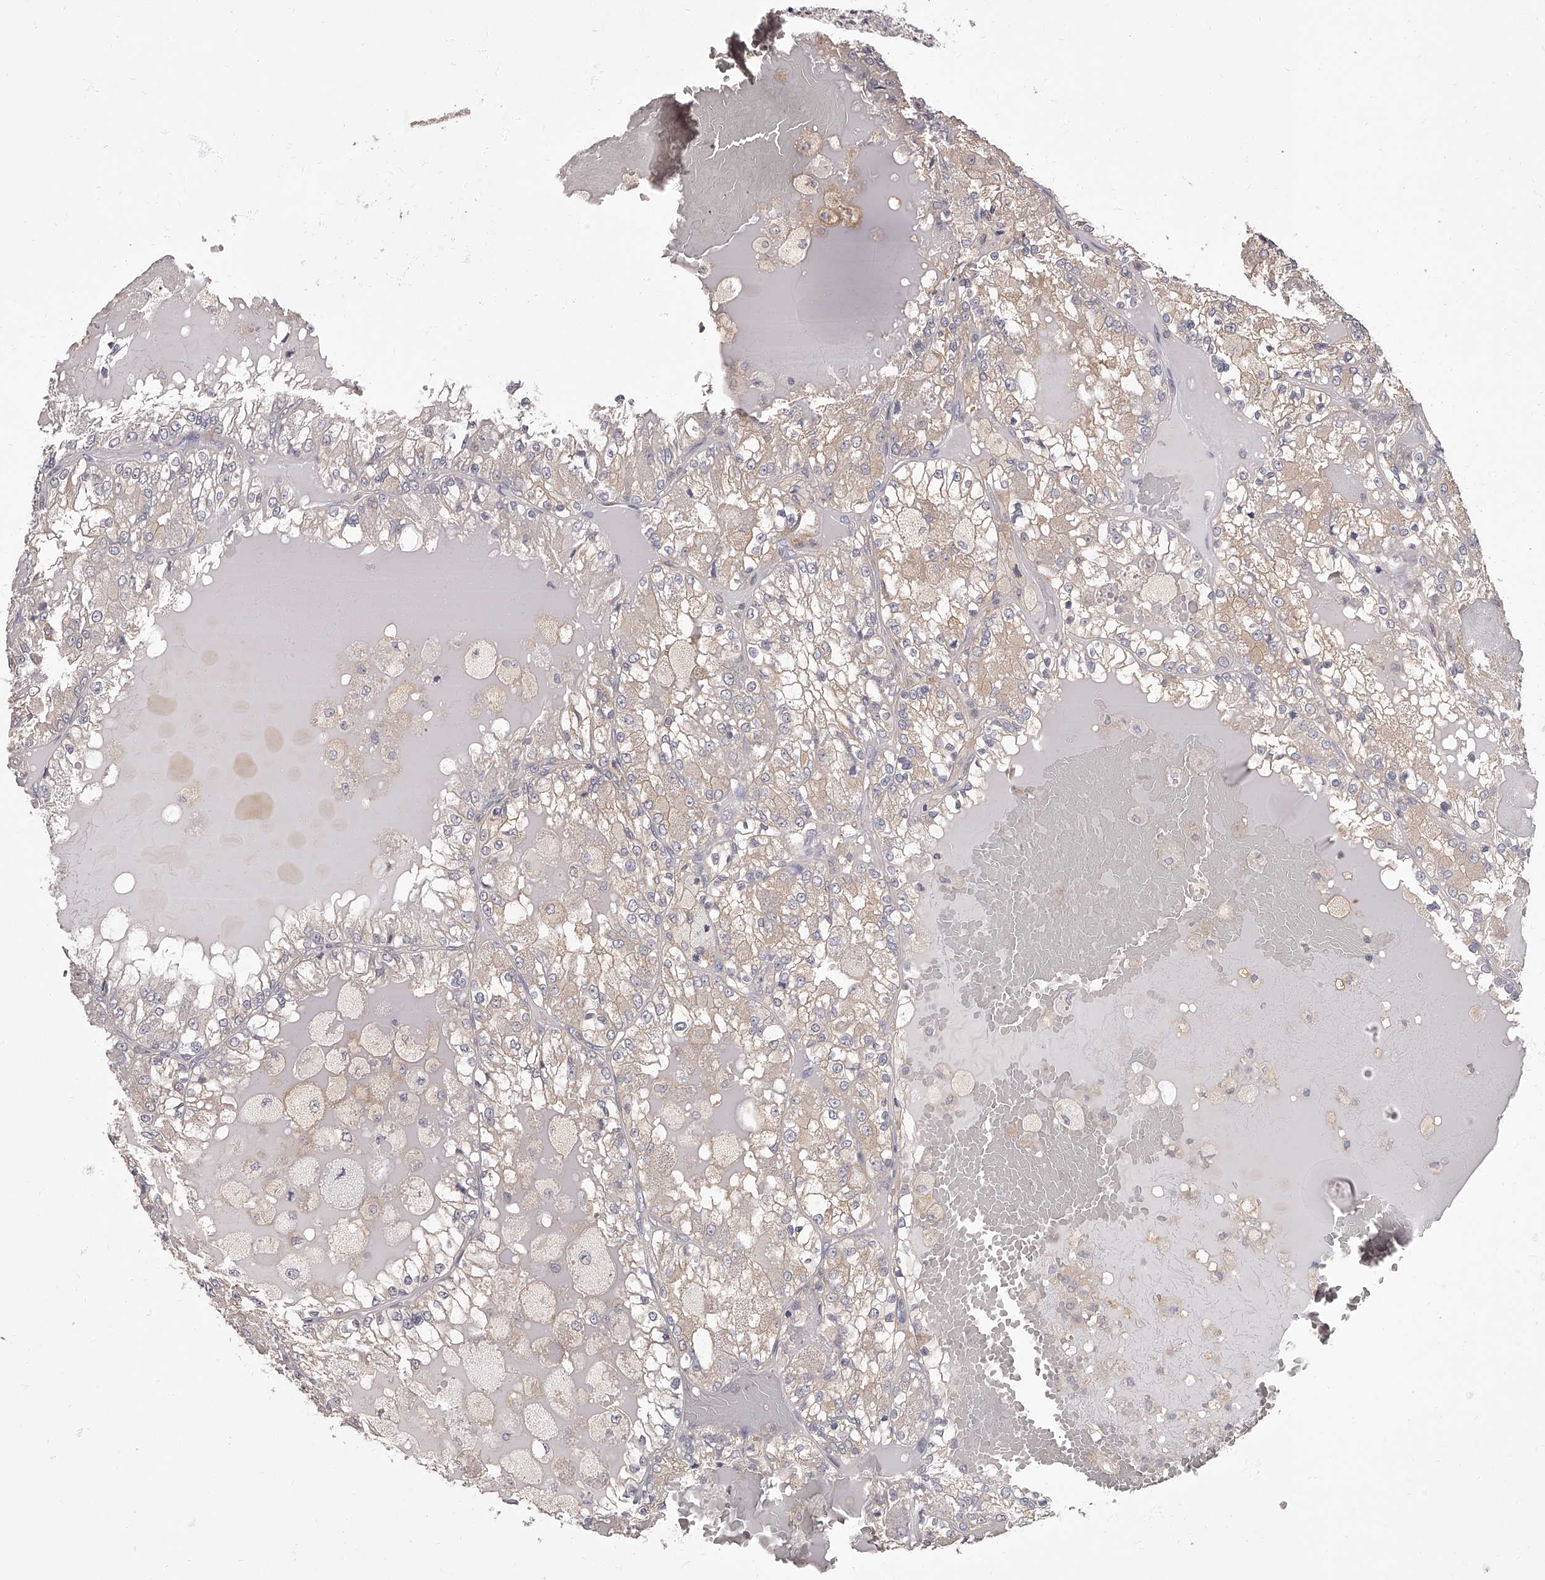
{"staining": {"intensity": "weak", "quantity": "<25%", "location": "cytoplasmic/membranous"}, "tissue": "renal cancer", "cell_type": "Tumor cells", "image_type": "cancer", "snomed": [{"axis": "morphology", "description": "Adenocarcinoma, NOS"}, {"axis": "topography", "description": "Kidney"}], "caption": "High magnification brightfield microscopy of renal cancer stained with DAB (brown) and counterstained with hematoxylin (blue): tumor cells show no significant expression. (DAB immunohistochemistry (IHC) with hematoxylin counter stain).", "gene": "APEH", "patient": {"sex": "female", "age": 56}}